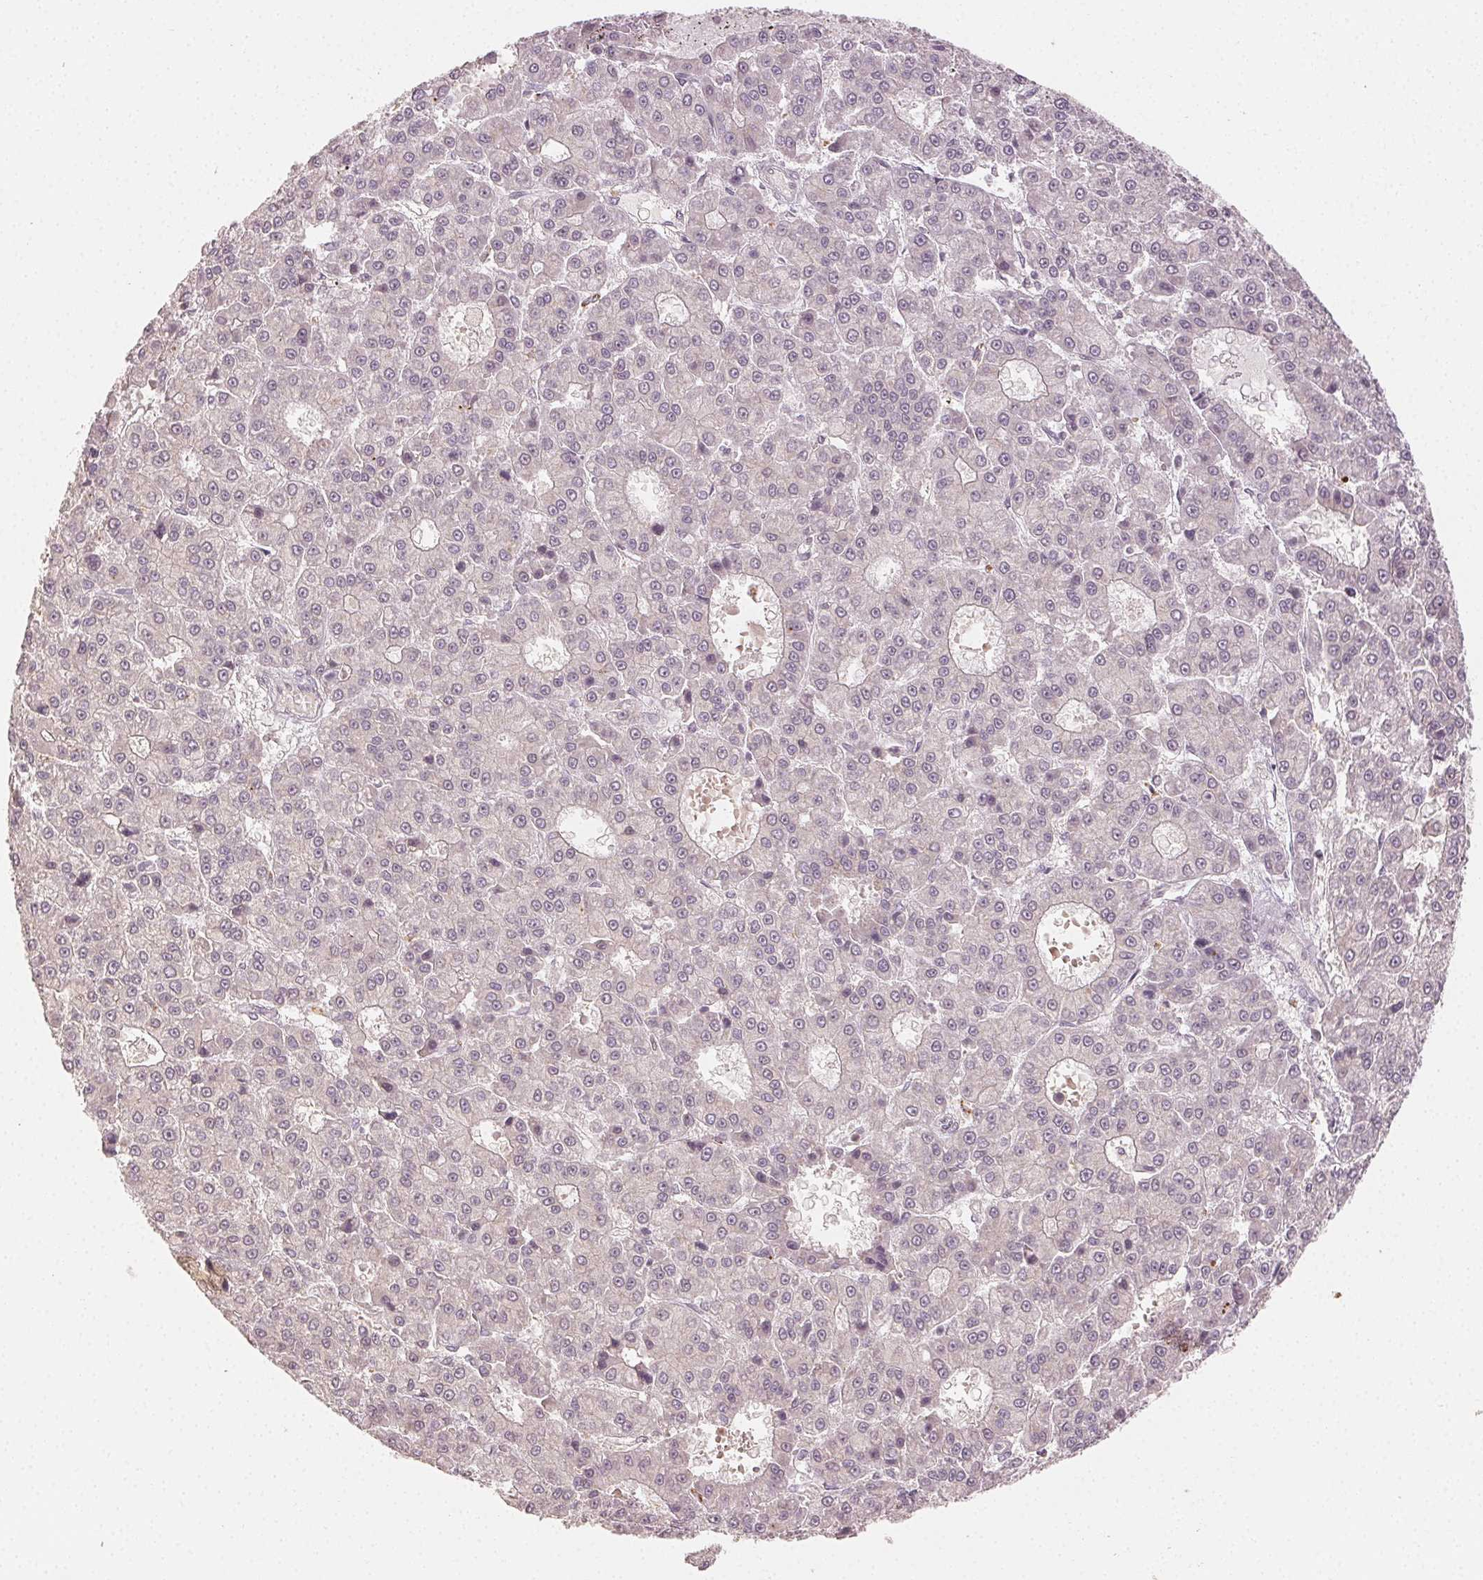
{"staining": {"intensity": "negative", "quantity": "none", "location": "none"}, "tissue": "liver cancer", "cell_type": "Tumor cells", "image_type": "cancer", "snomed": [{"axis": "morphology", "description": "Carcinoma, Hepatocellular, NOS"}, {"axis": "topography", "description": "Liver"}], "caption": "A high-resolution micrograph shows immunohistochemistry staining of liver hepatocellular carcinoma, which shows no significant staining in tumor cells.", "gene": "MAPK14", "patient": {"sex": "male", "age": 70}}